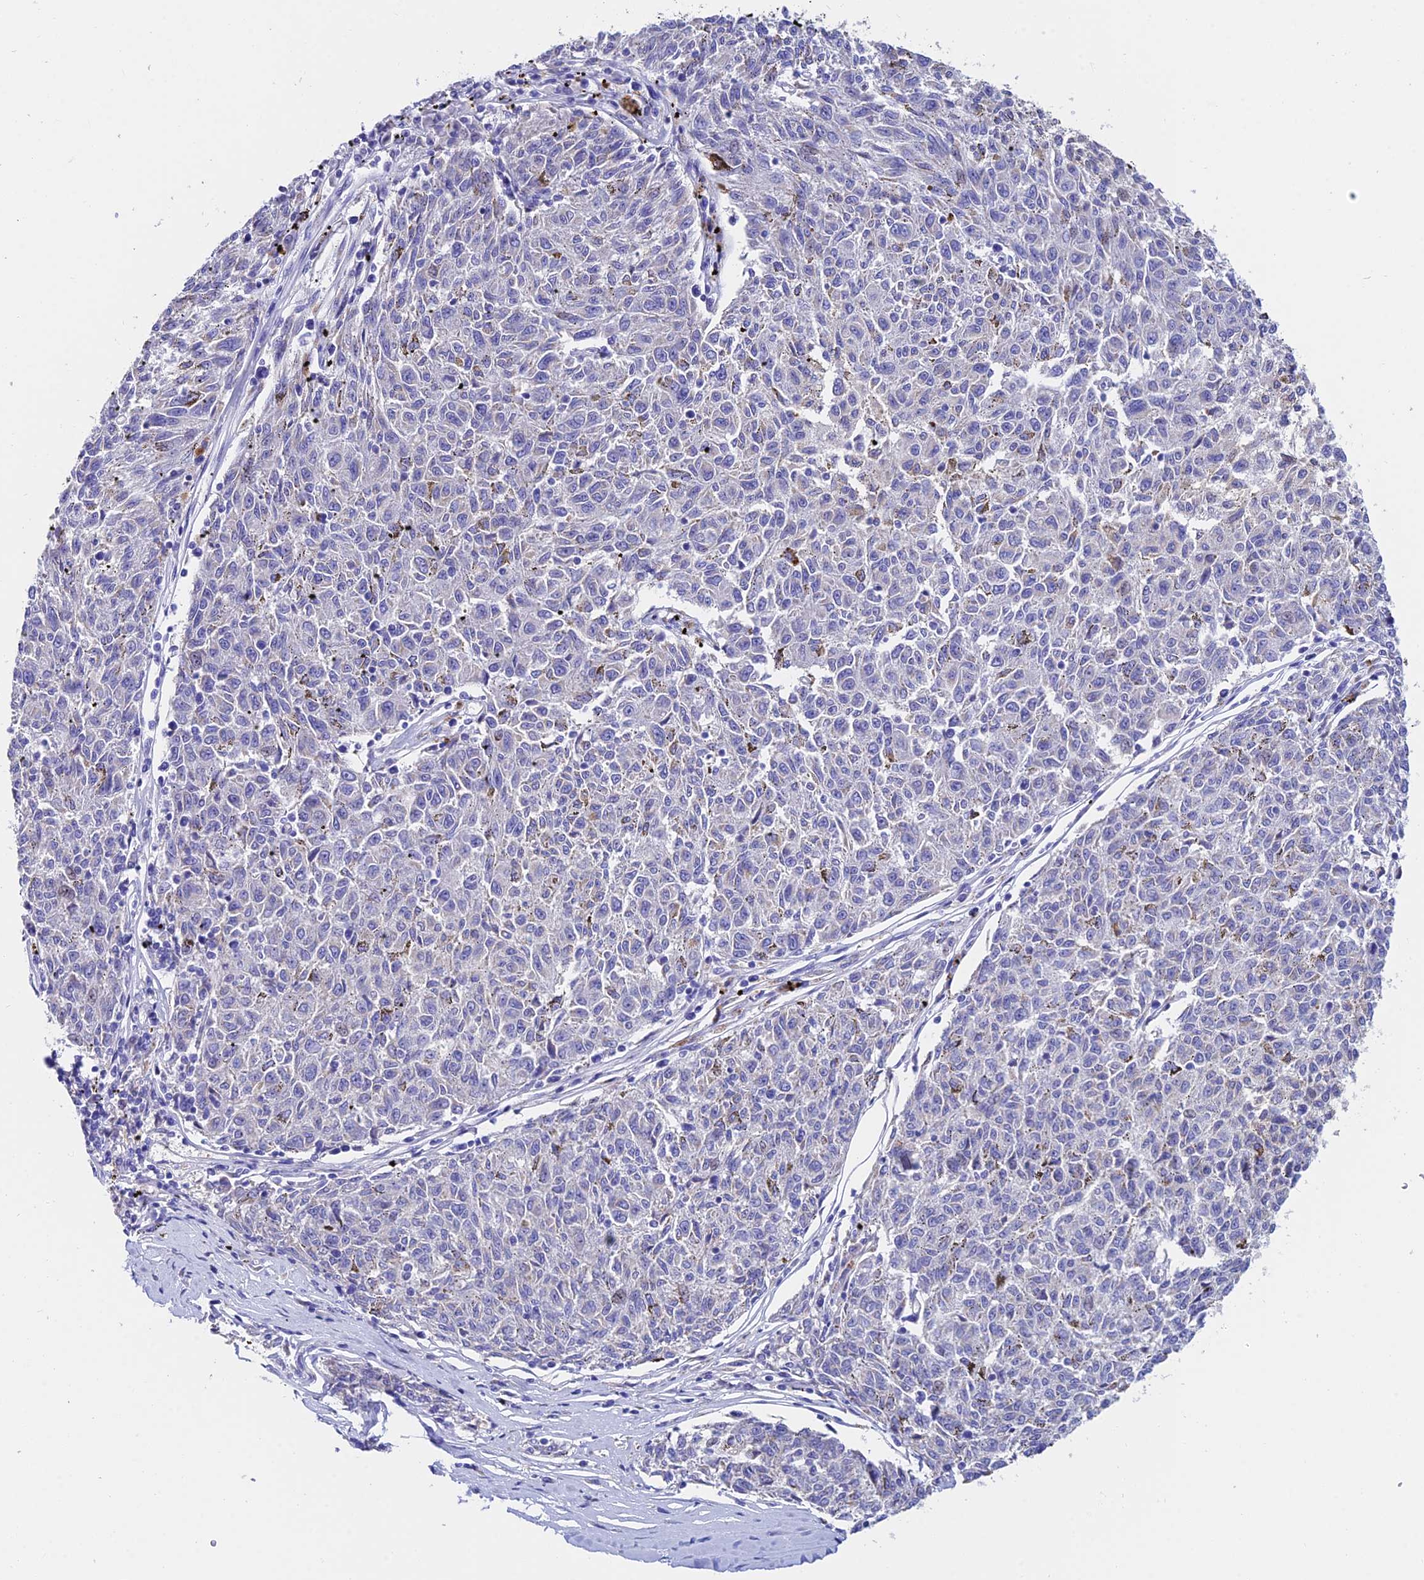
{"staining": {"intensity": "negative", "quantity": "none", "location": "none"}, "tissue": "melanoma", "cell_type": "Tumor cells", "image_type": "cancer", "snomed": [{"axis": "morphology", "description": "Malignant melanoma, NOS"}, {"axis": "topography", "description": "Skin"}], "caption": "Immunohistochemistry of malignant melanoma reveals no staining in tumor cells.", "gene": "CEP41", "patient": {"sex": "female", "age": 72}}